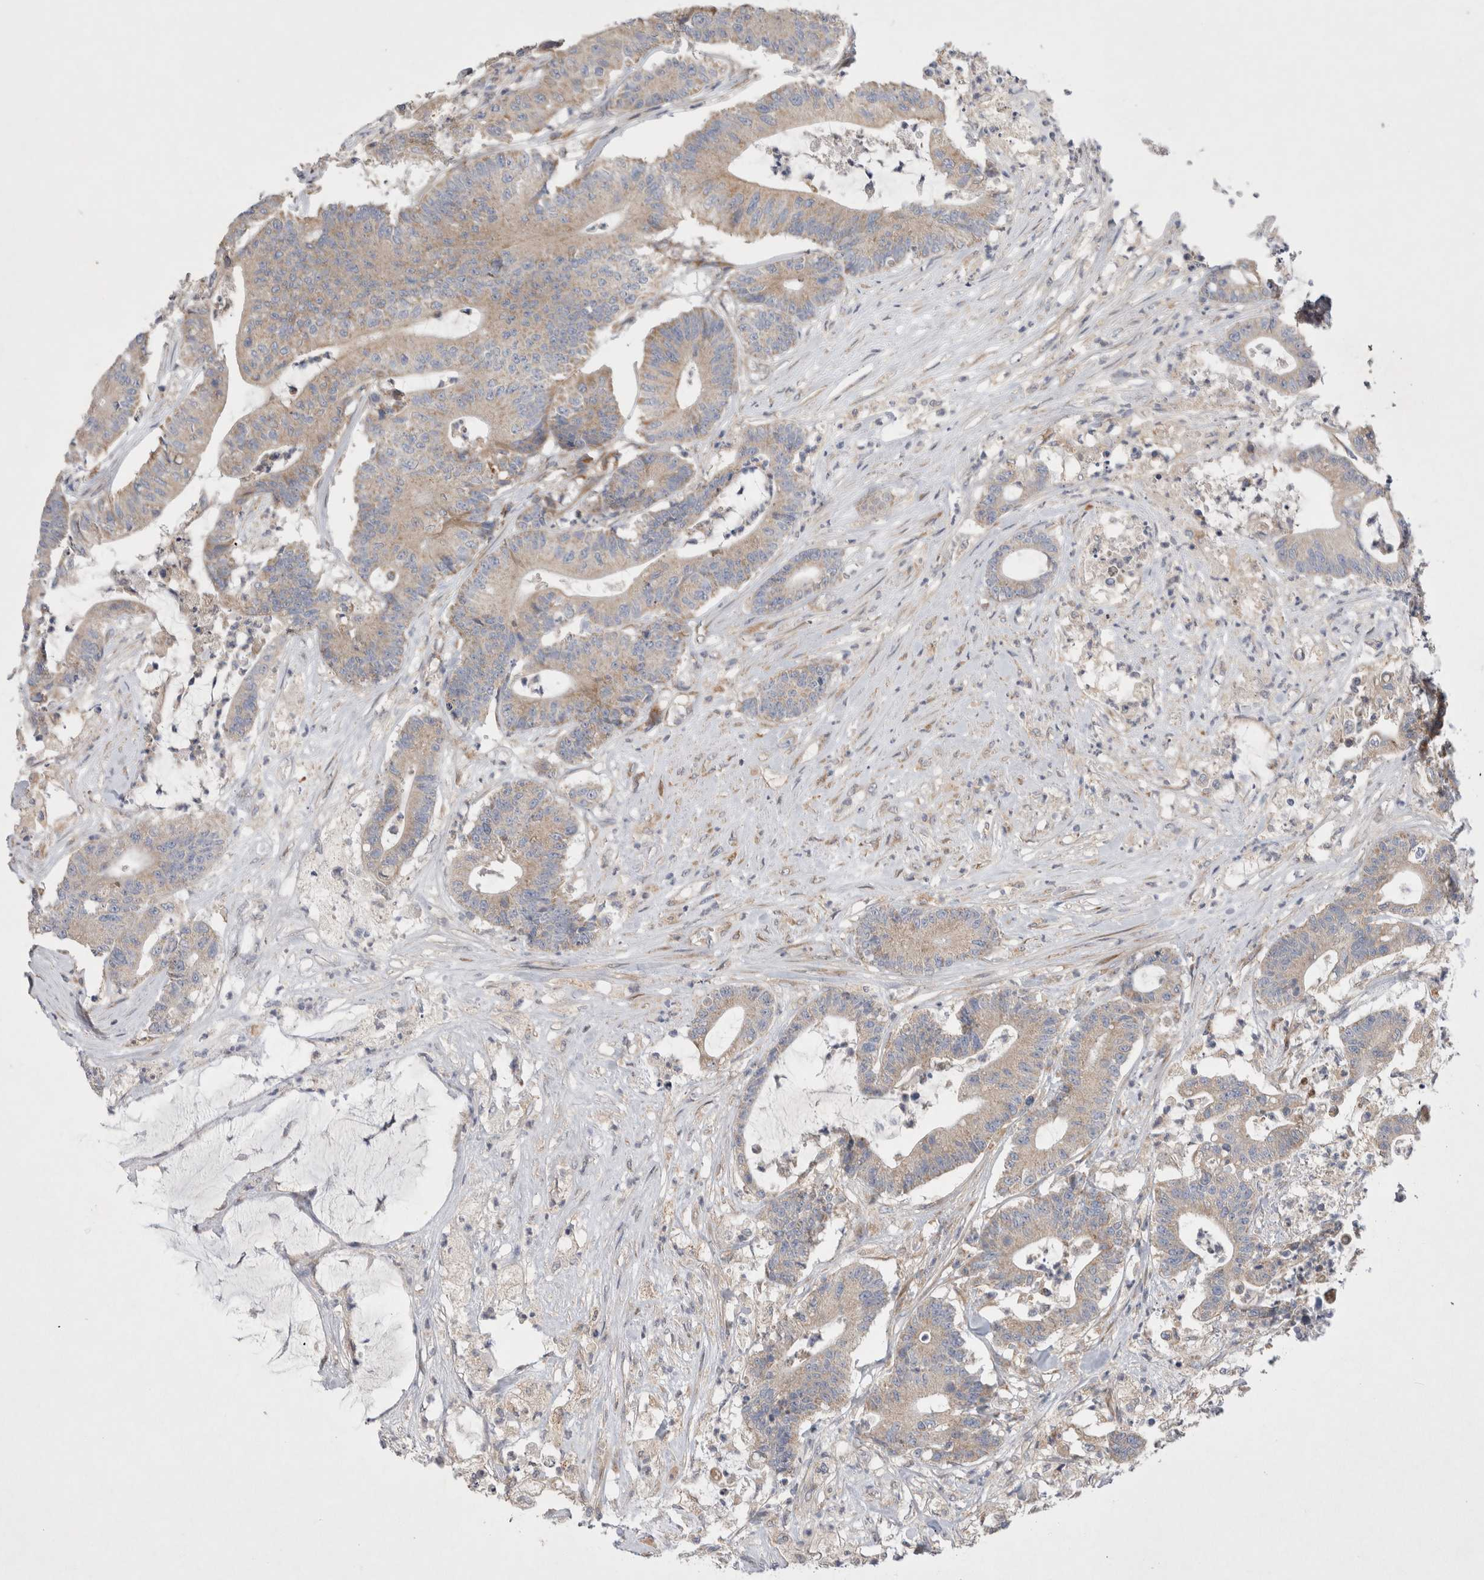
{"staining": {"intensity": "weak", "quantity": ">75%", "location": "cytoplasmic/membranous"}, "tissue": "colorectal cancer", "cell_type": "Tumor cells", "image_type": "cancer", "snomed": [{"axis": "morphology", "description": "Adenocarcinoma, NOS"}, {"axis": "topography", "description": "Colon"}], "caption": "Weak cytoplasmic/membranous positivity is seen in about >75% of tumor cells in colorectal cancer (adenocarcinoma).", "gene": "TBC1D16", "patient": {"sex": "female", "age": 84}}